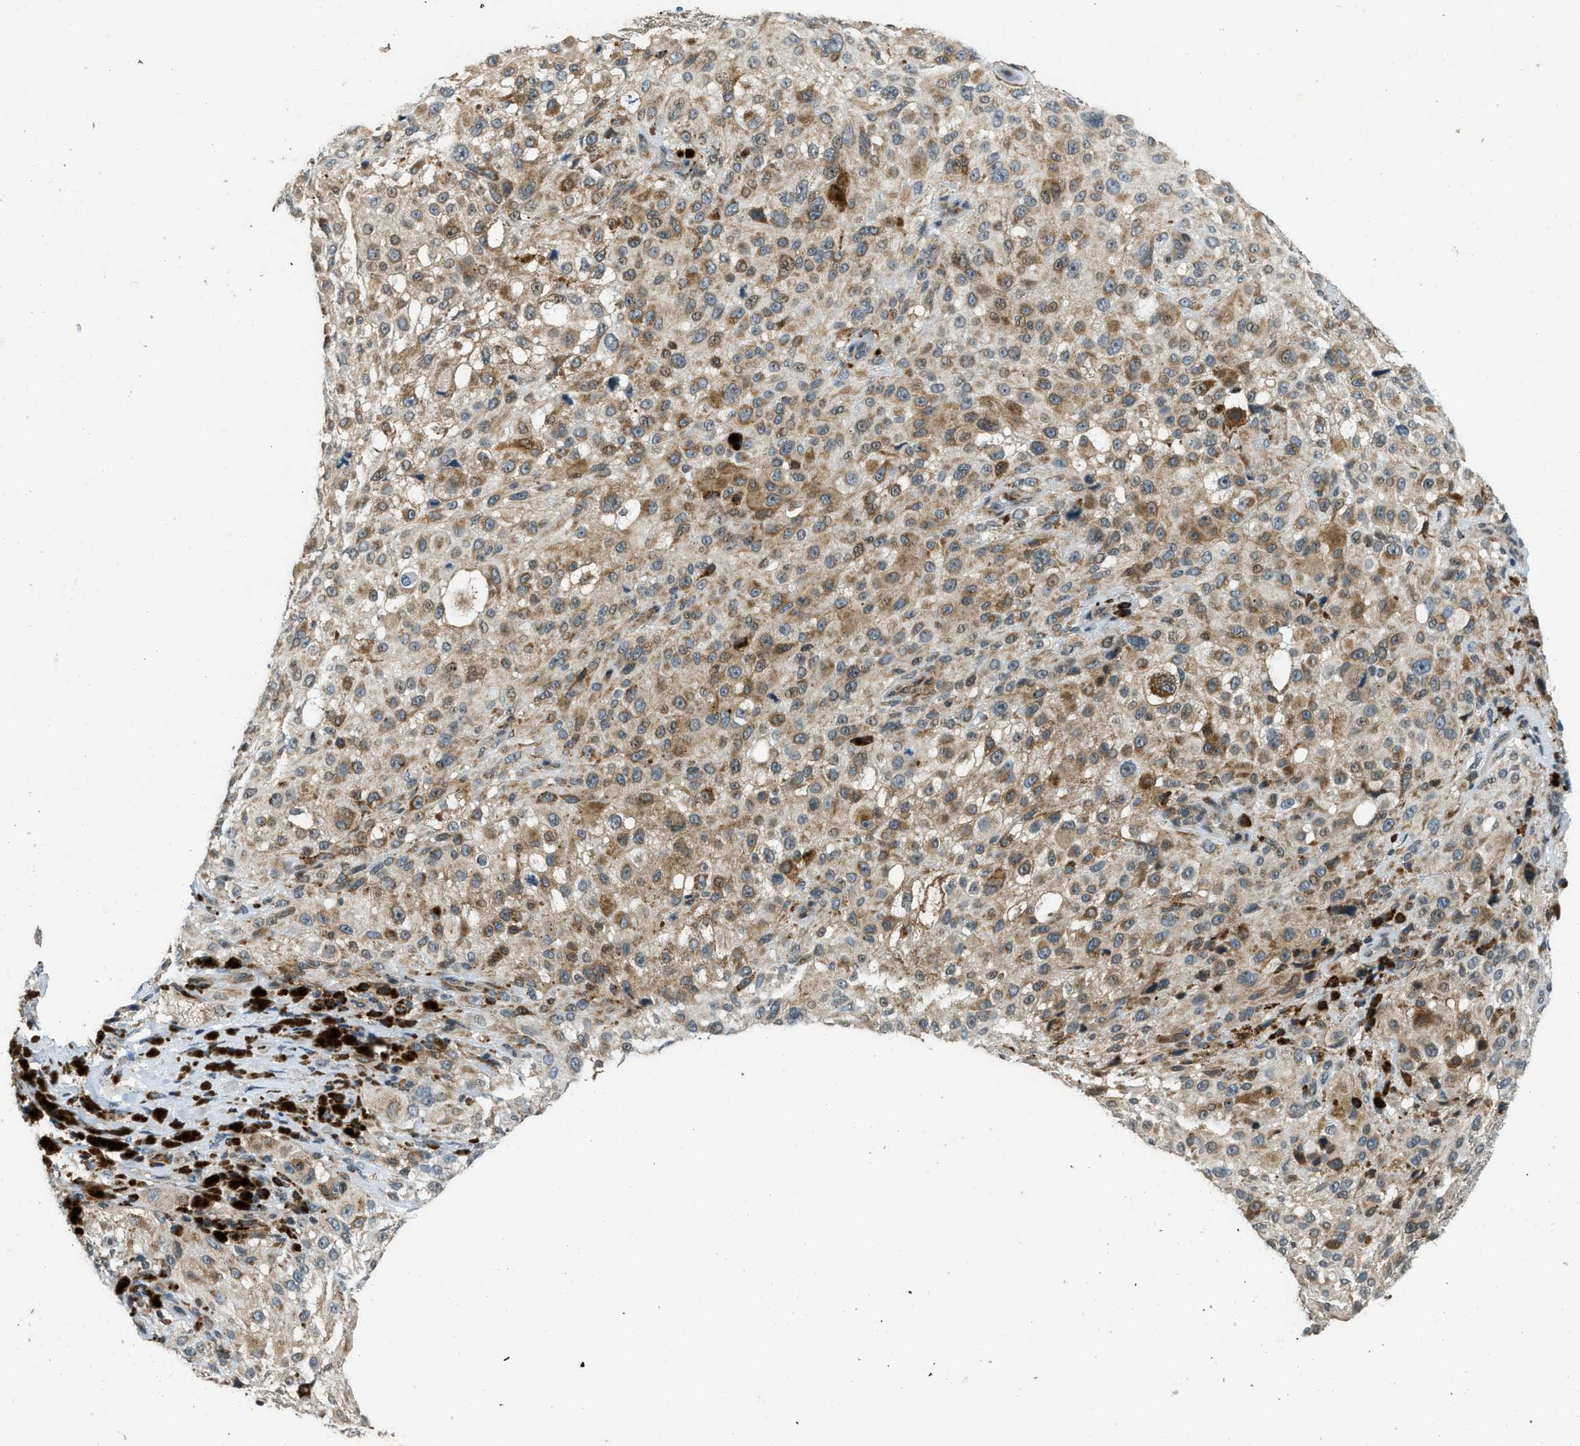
{"staining": {"intensity": "moderate", "quantity": "25%-75%", "location": "cytoplasmic/membranous"}, "tissue": "melanoma", "cell_type": "Tumor cells", "image_type": "cancer", "snomed": [{"axis": "morphology", "description": "Necrosis, NOS"}, {"axis": "morphology", "description": "Malignant melanoma, NOS"}, {"axis": "topography", "description": "Skin"}], "caption": "Melanoma stained with a protein marker demonstrates moderate staining in tumor cells.", "gene": "HERC2", "patient": {"sex": "female", "age": 87}}